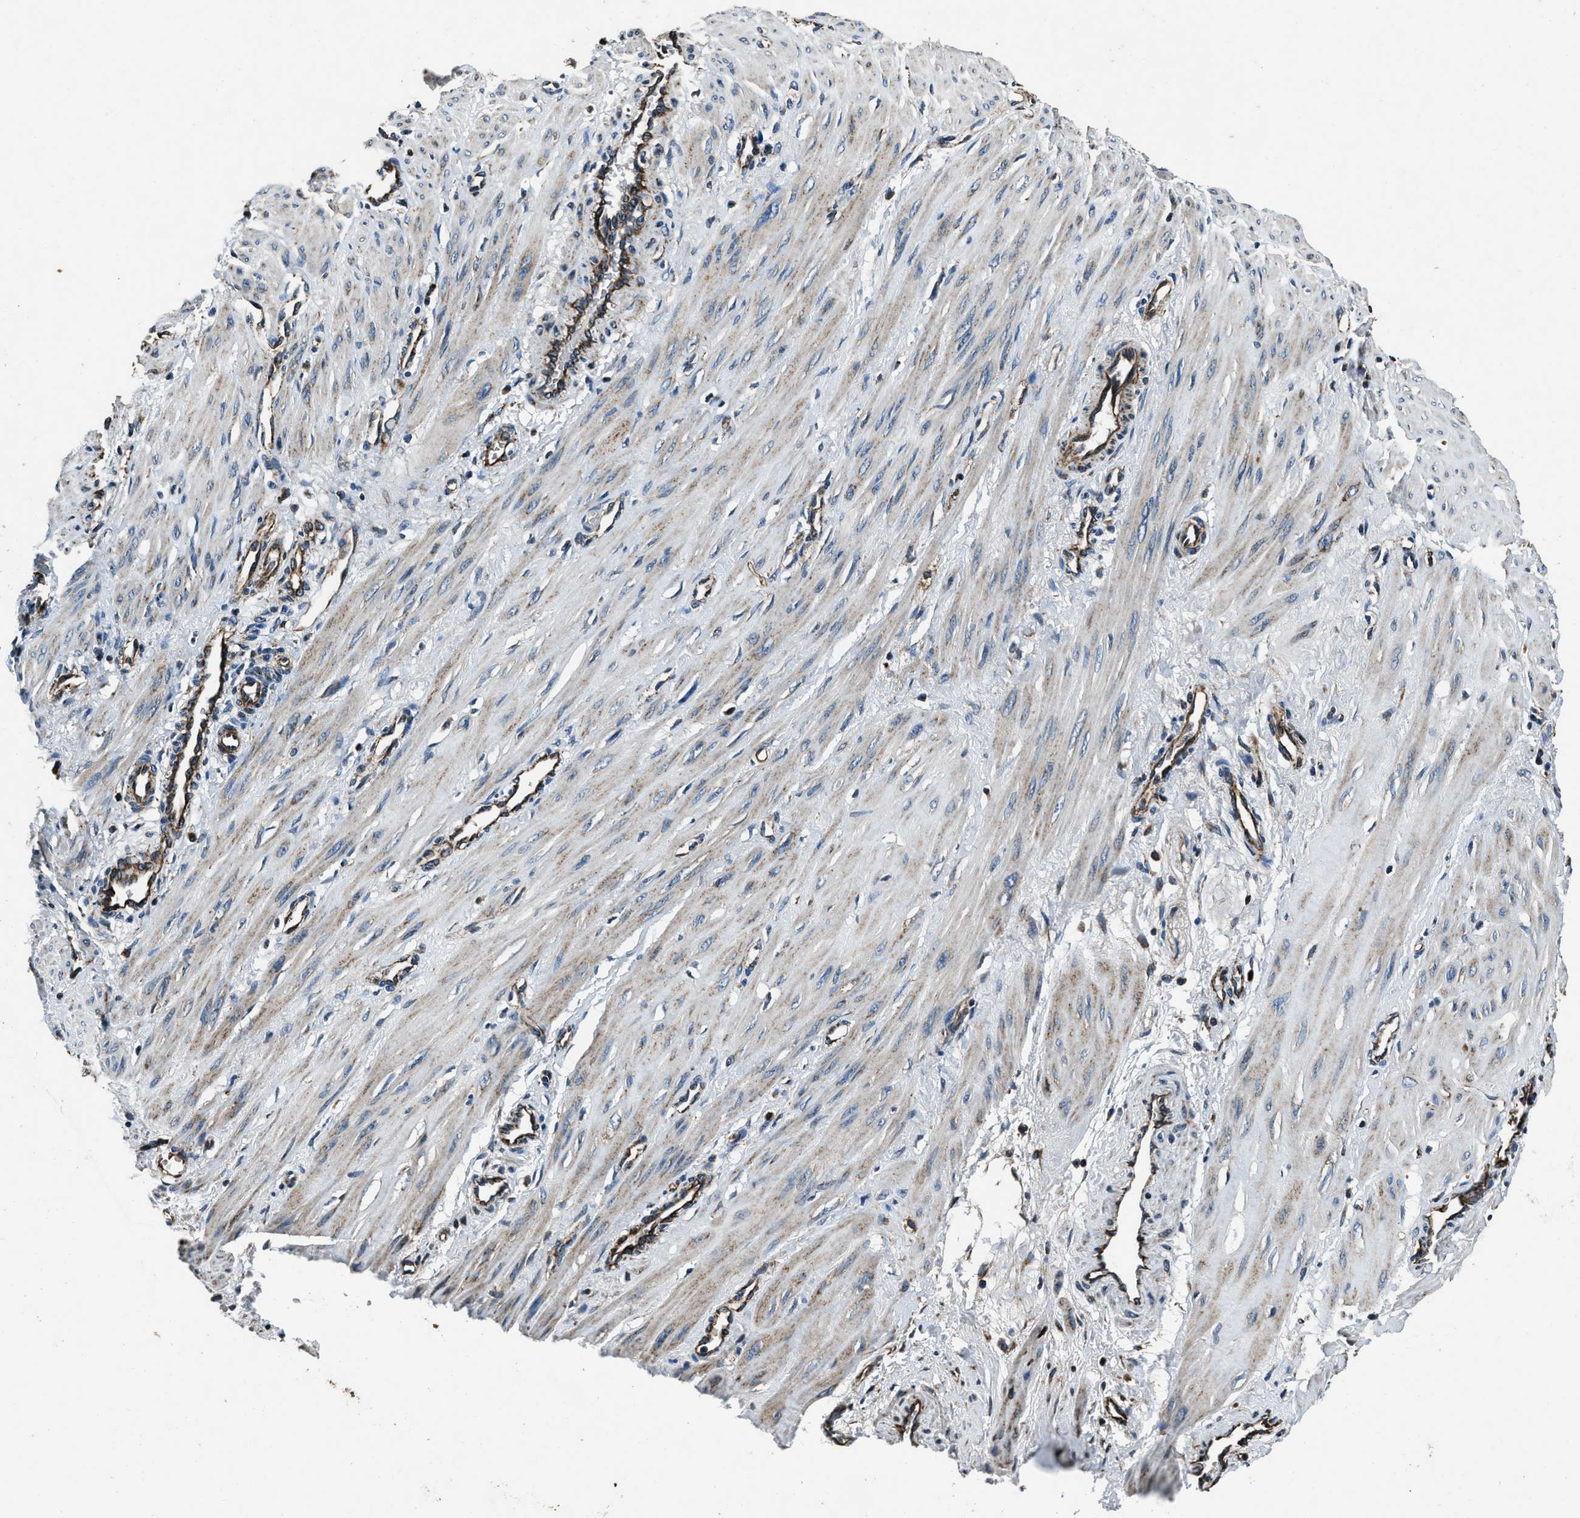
{"staining": {"intensity": "weak", "quantity": "<25%", "location": "cytoplasmic/membranous"}, "tissue": "smooth muscle", "cell_type": "Smooth muscle cells", "image_type": "normal", "snomed": [{"axis": "morphology", "description": "Normal tissue, NOS"}, {"axis": "topography", "description": "Endometrium"}], "caption": "Smooth muscle cells are negative for brown protein staining in normal smooth muscle. (DAB (3,3'-diaminobenzidine) IHC, high magnification).", "gene": "OGDH", "patient": {"sex": "female", "age": 33}}